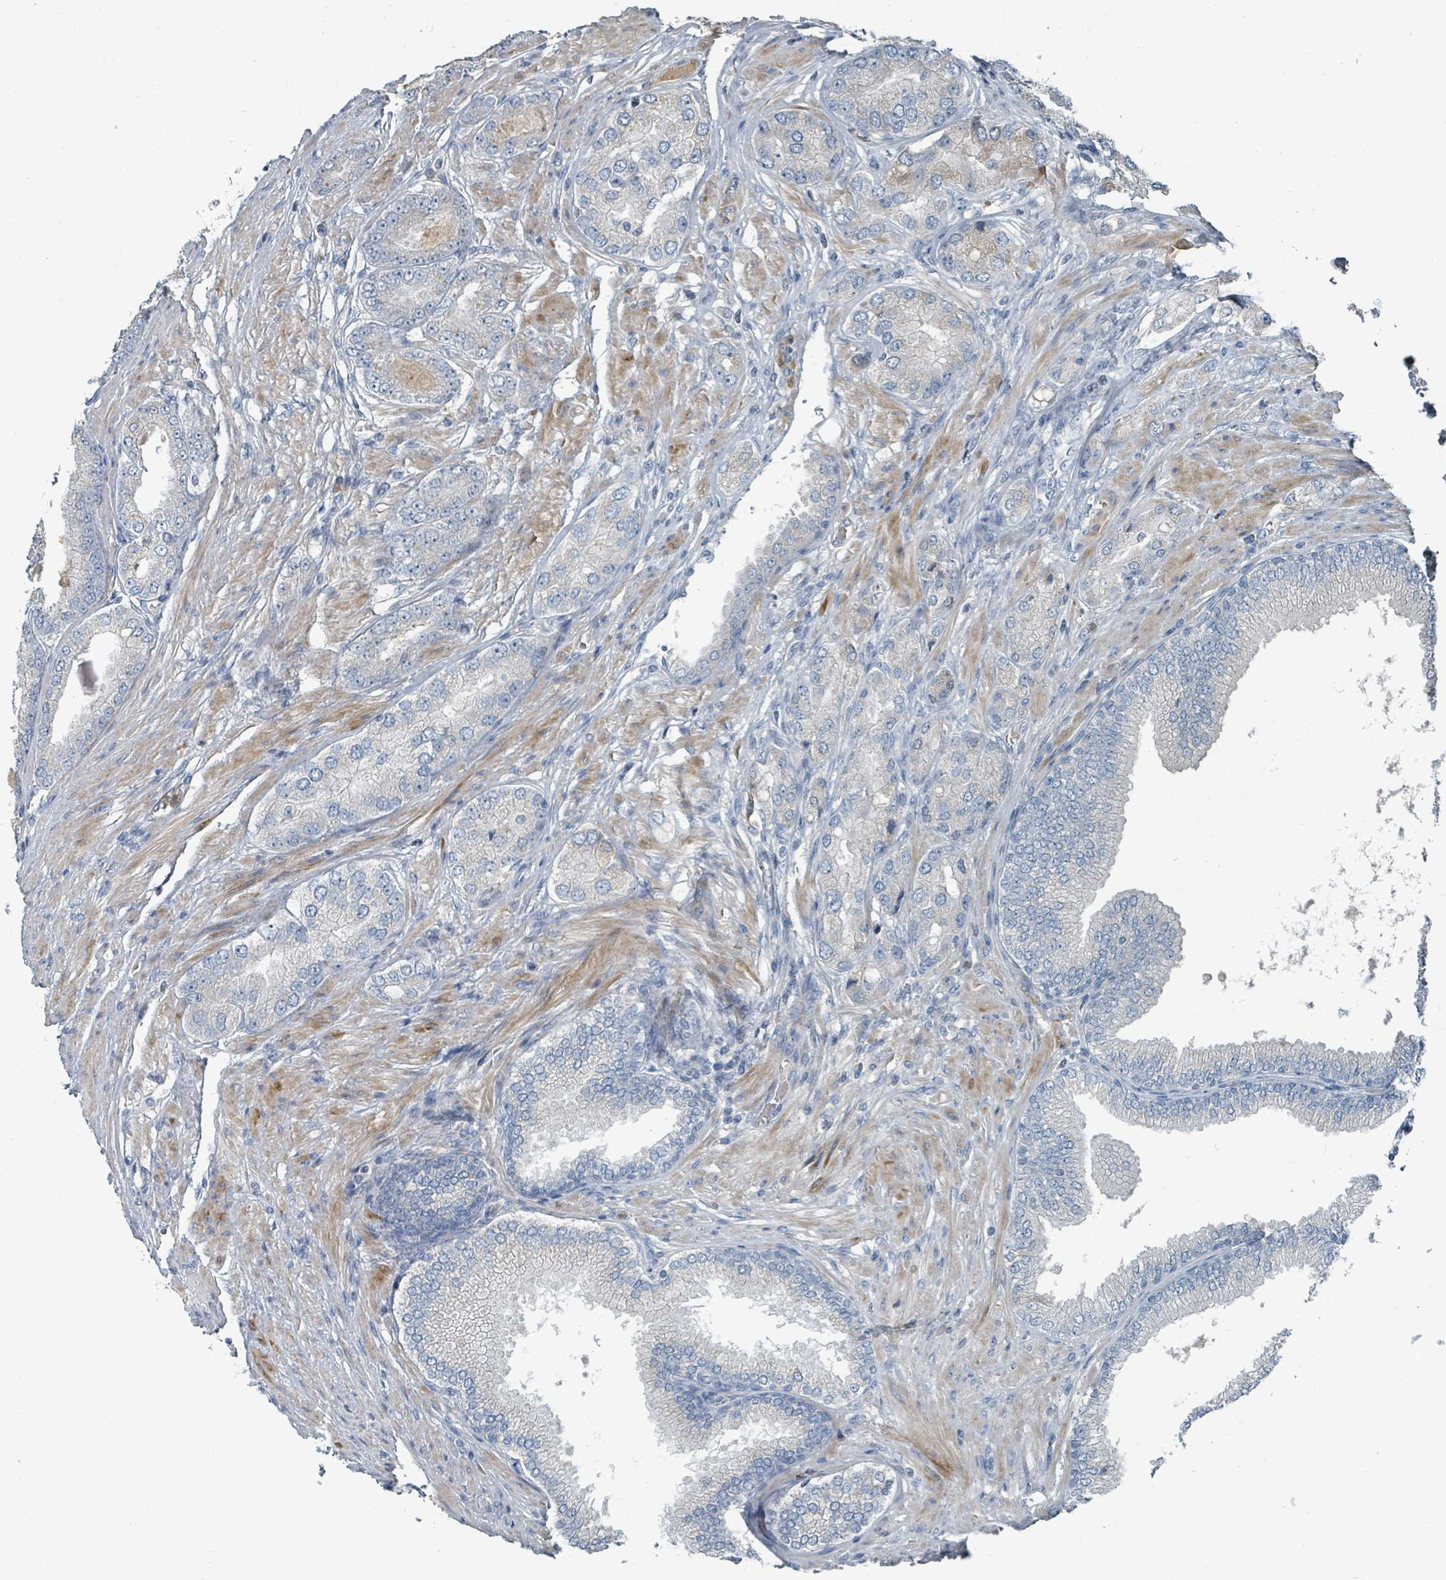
{"staining": {"intensity": "negative", "quantity": "none", "location": "none"}, "tissue": "prostate cancer", "cell_type": "Tumor cells", "image_type": "cancer", "snomed": [{"axis": "morphology", "description": "Adenocarcinoma, High grade"}, {"axis": "topography", "description": "Prostate"}], "caption": "Immunohistochemistry (IHC) histopathology image of prostate cancer (adenocarcinoma (high-grade)) stained for a protein (brown), which demonstrates no positivity in tumor cells. (Immunohistochemistry (IHC), brightfield microscopy, high magnification).", "gene": "SLC44A5", "patient": {"sex": "male", "age": 71}}